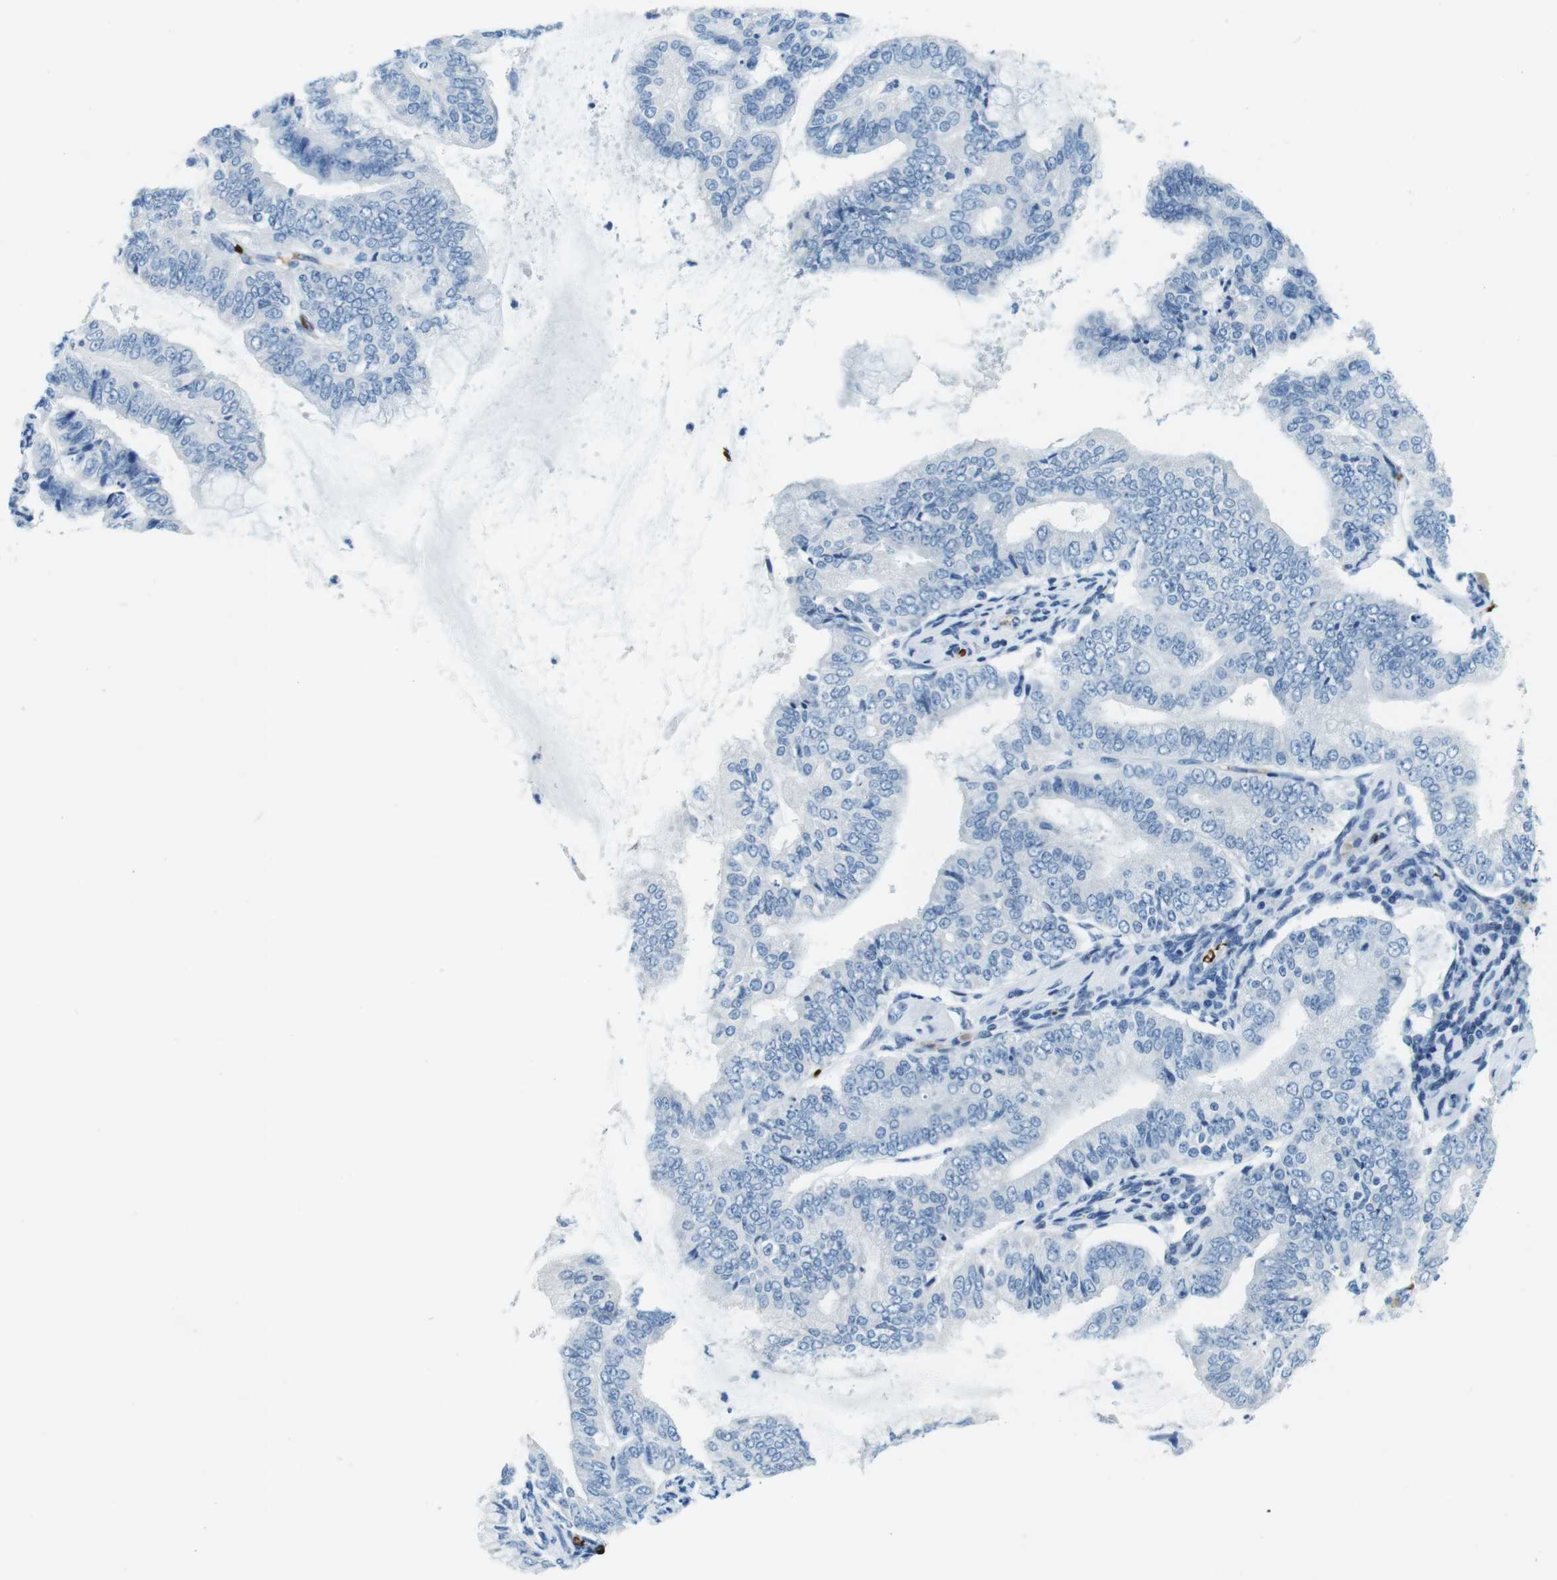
{"staining": {"intensity": "negative", "quantity": "none", "location": "none"}, "tissue": "endometrial cancer", "cell_type": "Tumor cells", "image_type": "cancer", "snomed": [{"axis": "morphology", "description": "Adenocarcinoma, NOS"}, {"axis": "topography", "description": "Endometrium"}], "caption": "The image reveals no significant staining in tumor cells of endometrial adenocarcinoma.", "gene": "TFAP2C", "patient": {"sex": "female", "age": 63}}